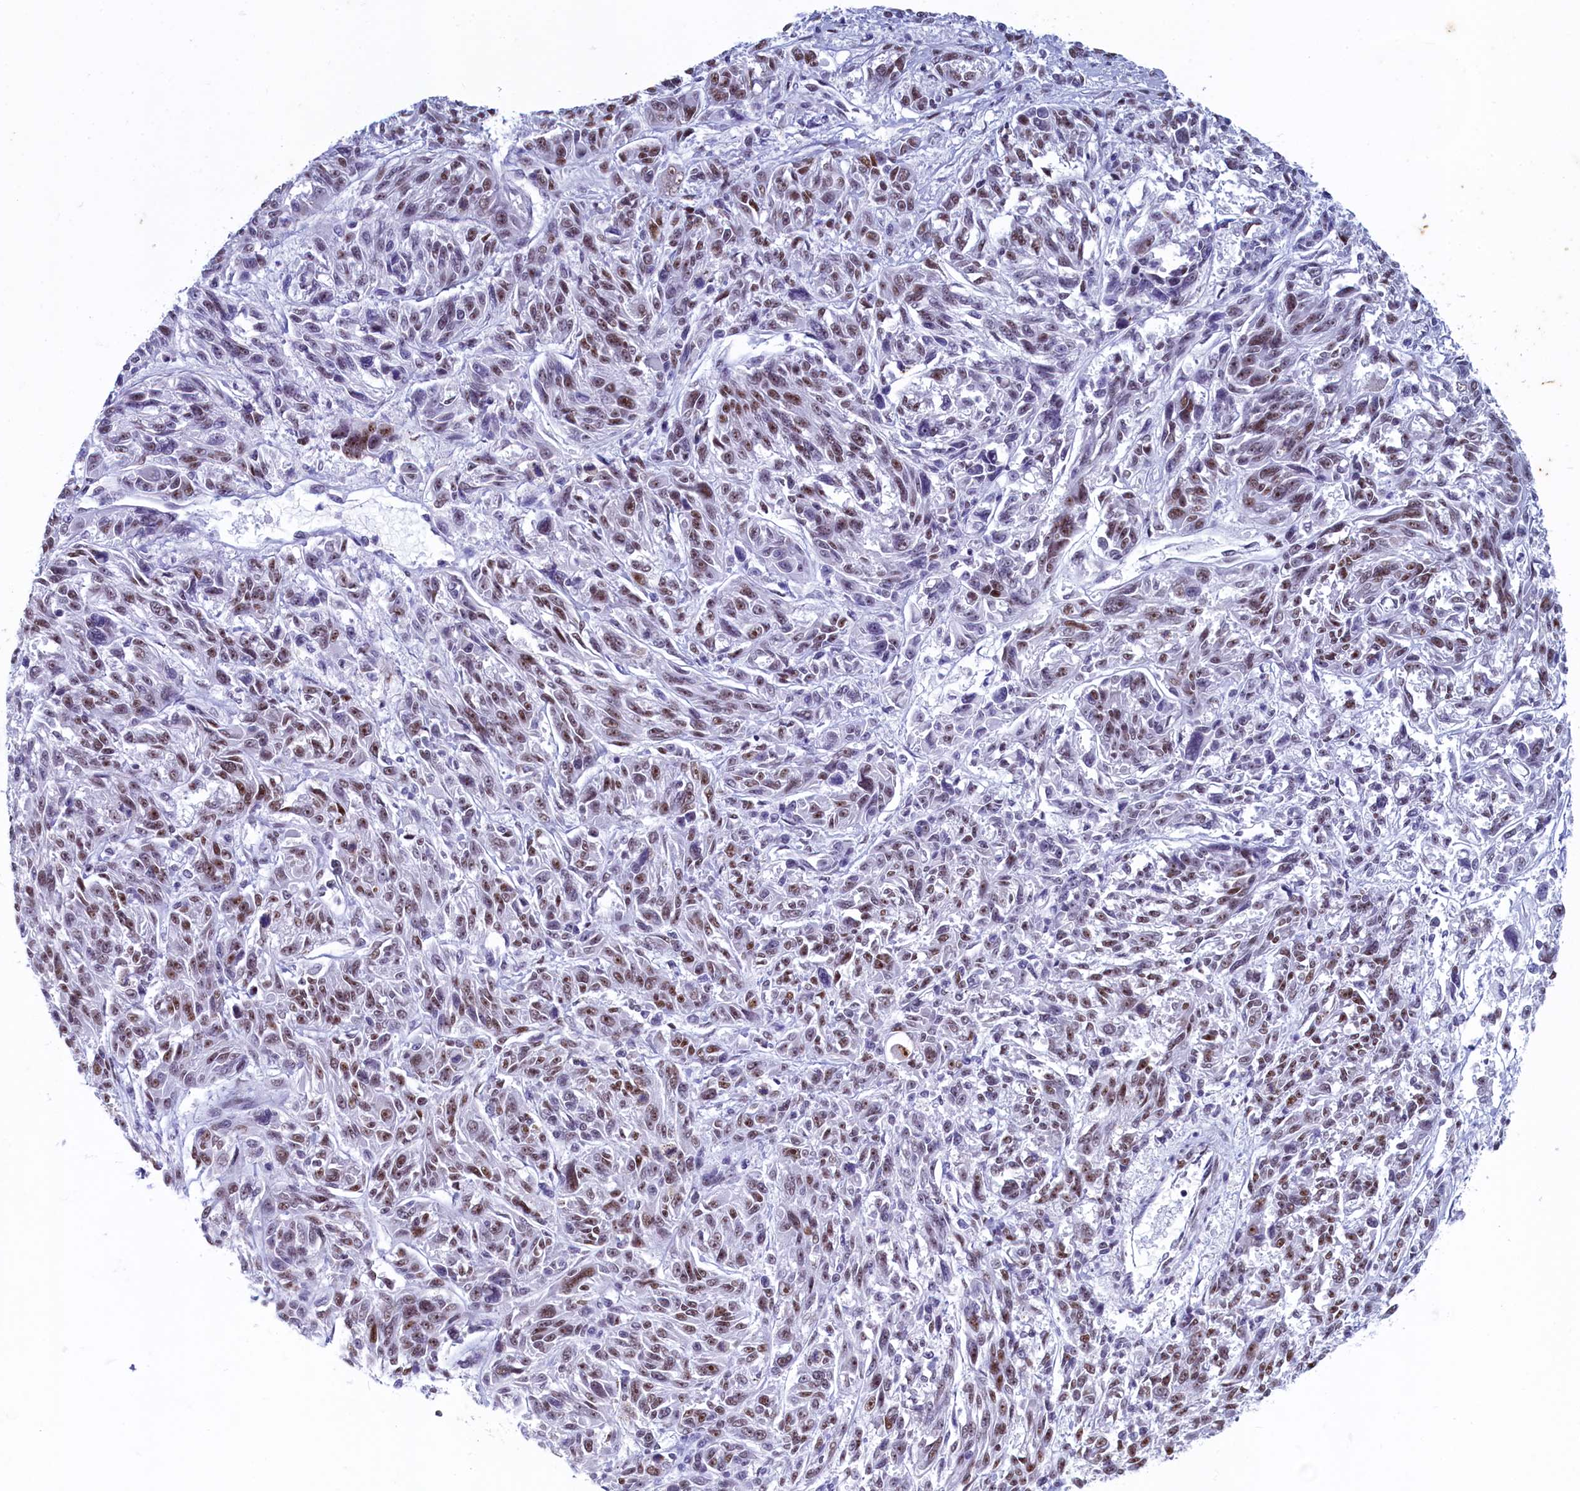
{"staining": {"intensity": "moderate", "quantity": ">75%", "location": "nuclear"}, "tissue": "melanoma", "cell_type": "Tumor cells", "image_type": "cancer", "snomed": [{"axis": "morphology", "description": "Malignant melanoma, NOS"}, {"axis": "topography", "description": "Skin"}], "caption": "High-magnification brightfield microscopy of malignant melanoma stained with DAB (brown) and counterstained with hematoxylin (blue). tumor cells exhibit moderate nuclear expression is appreciated in about>75% of cells.", "gene": "SUGP2", "patient": {"sex": "male", "age": 53}}